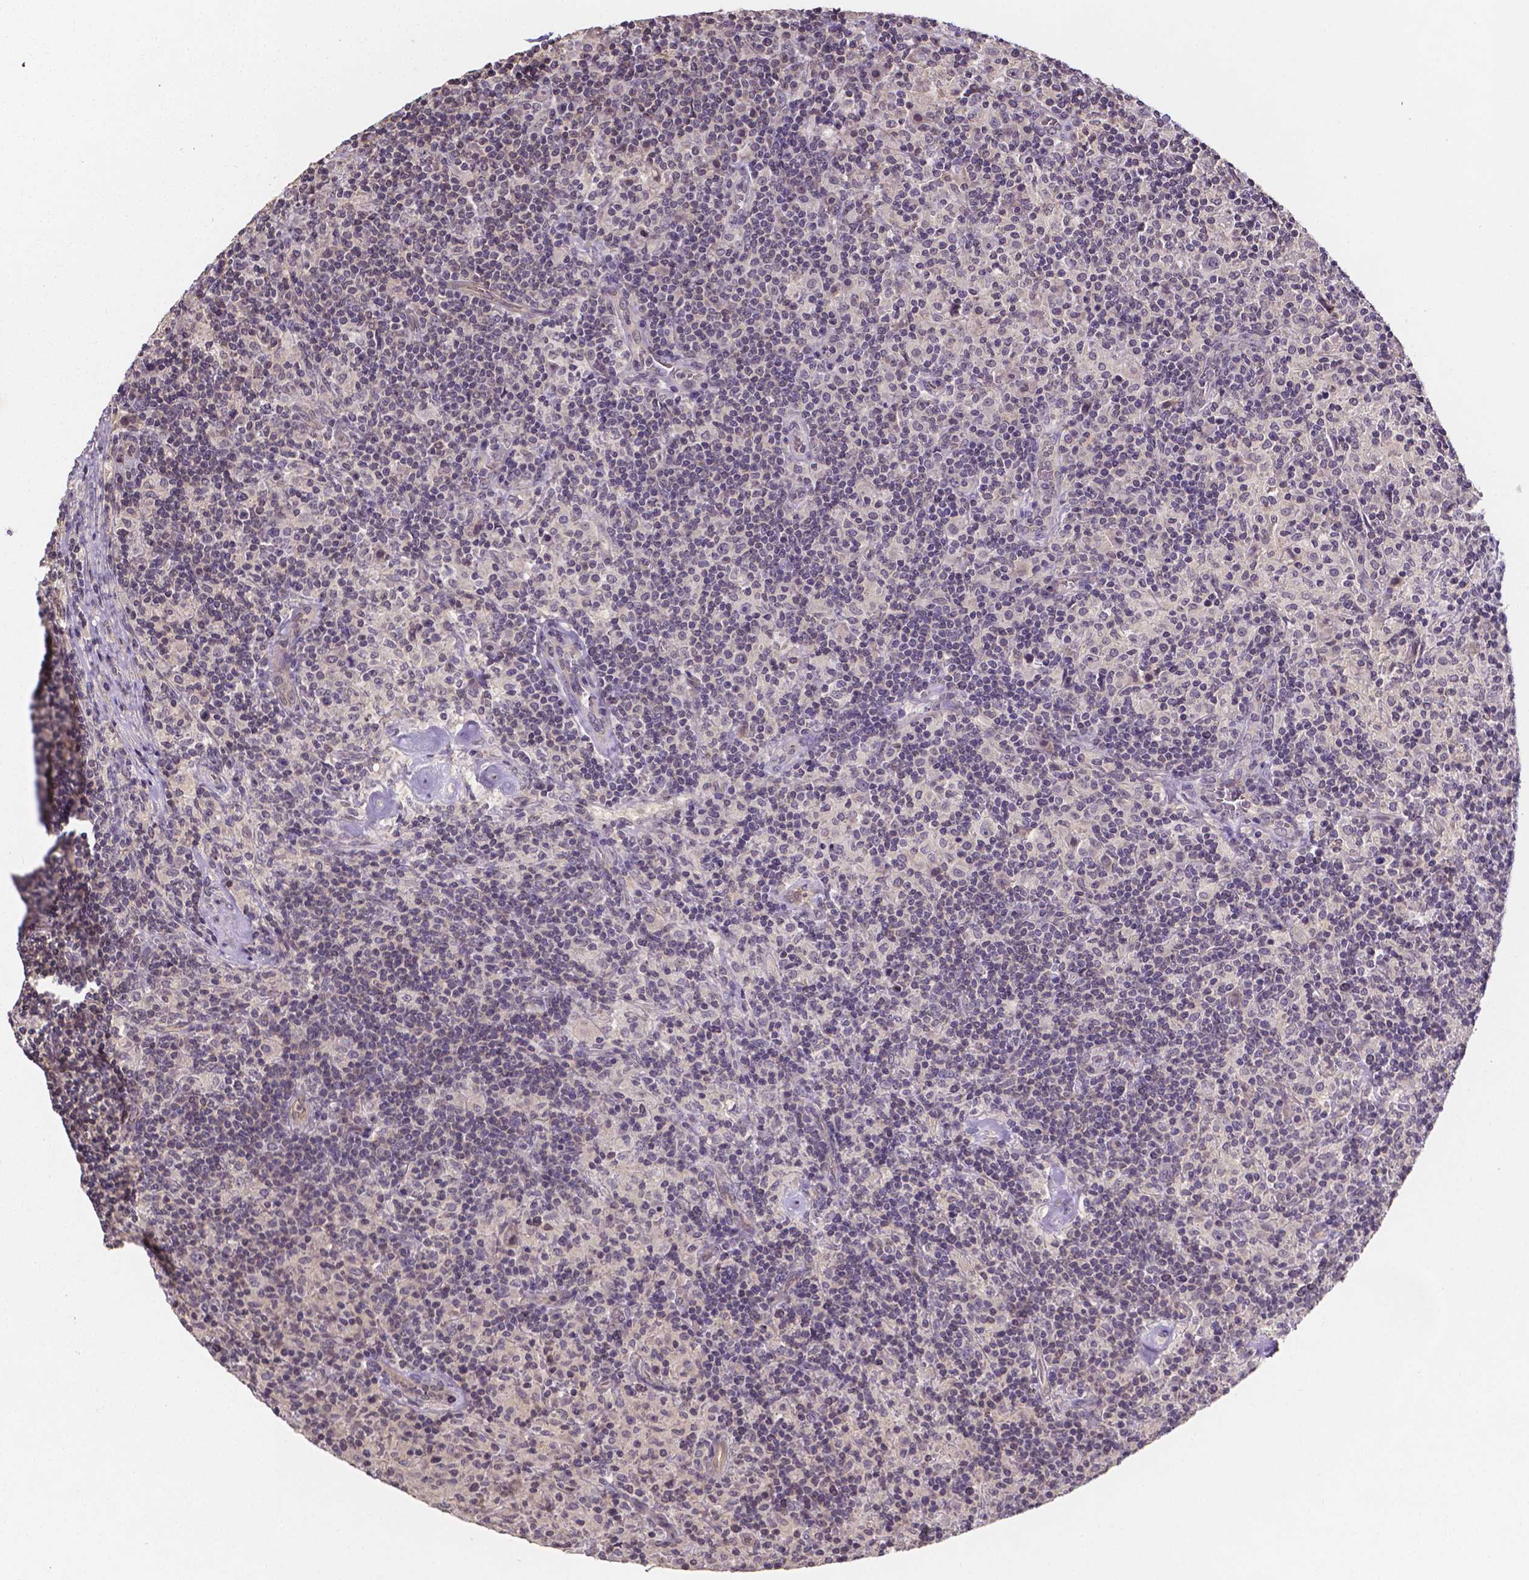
{"staining": {"intensity": "negative", "quantity": "none", "location": "none"}, "tissue": "lymphoma", "cell_type": "Tumor cells", "image_type": "cancer", "snomed": [{"axis": "morphology", "description": "Hodgkin's disease, NOS"}, {"axis": "topography", "description": "Lymph node"}], "caption": "Immunohistochemistry (IHC) of human Hodgkin's disease displays no positivity in tumor cells.", "gene": "NRGN", "patient": {"sex": "male", "age": 70}}